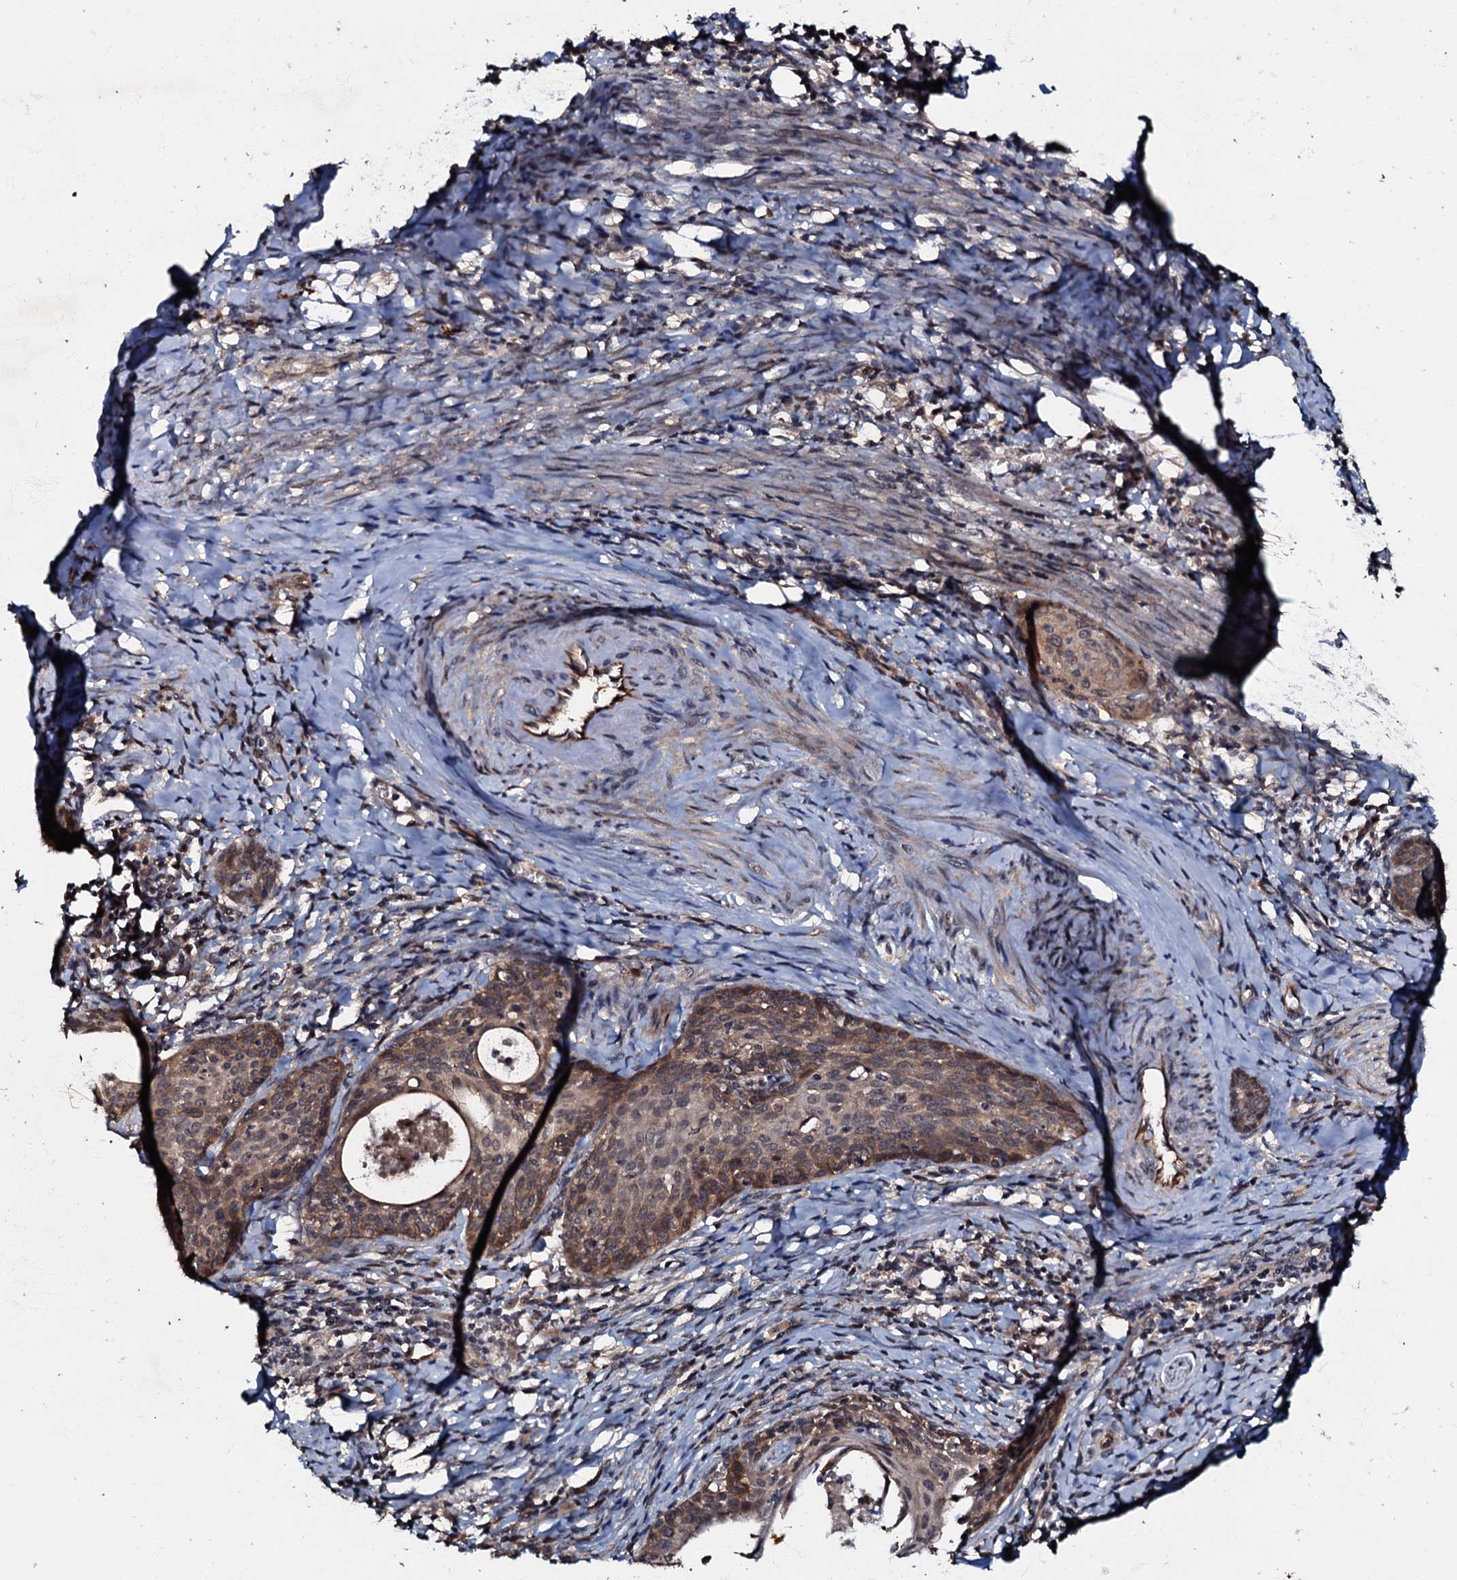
{"staining": {"intensity": "moderate", "quantity": ">75%", "location": "cytoplasmic/membranous"}, "tissue": "cervical cancer", "cell_type": "Tumor cells", "image_type": "cancer", "snomed": [{"axis": "morphology", "description": "Squamous cell carcinoma, NOS"}, {"axis": "topography", "description": "Cervix"}], "caption": "Human cervical cancer stained for a protein (brown) displays moderate cytoplasmic/membranous positive staining in approximately >75% of tumor cells.", "gene": "MANSC4", "patient": {"sex": "female", "age": 52}}